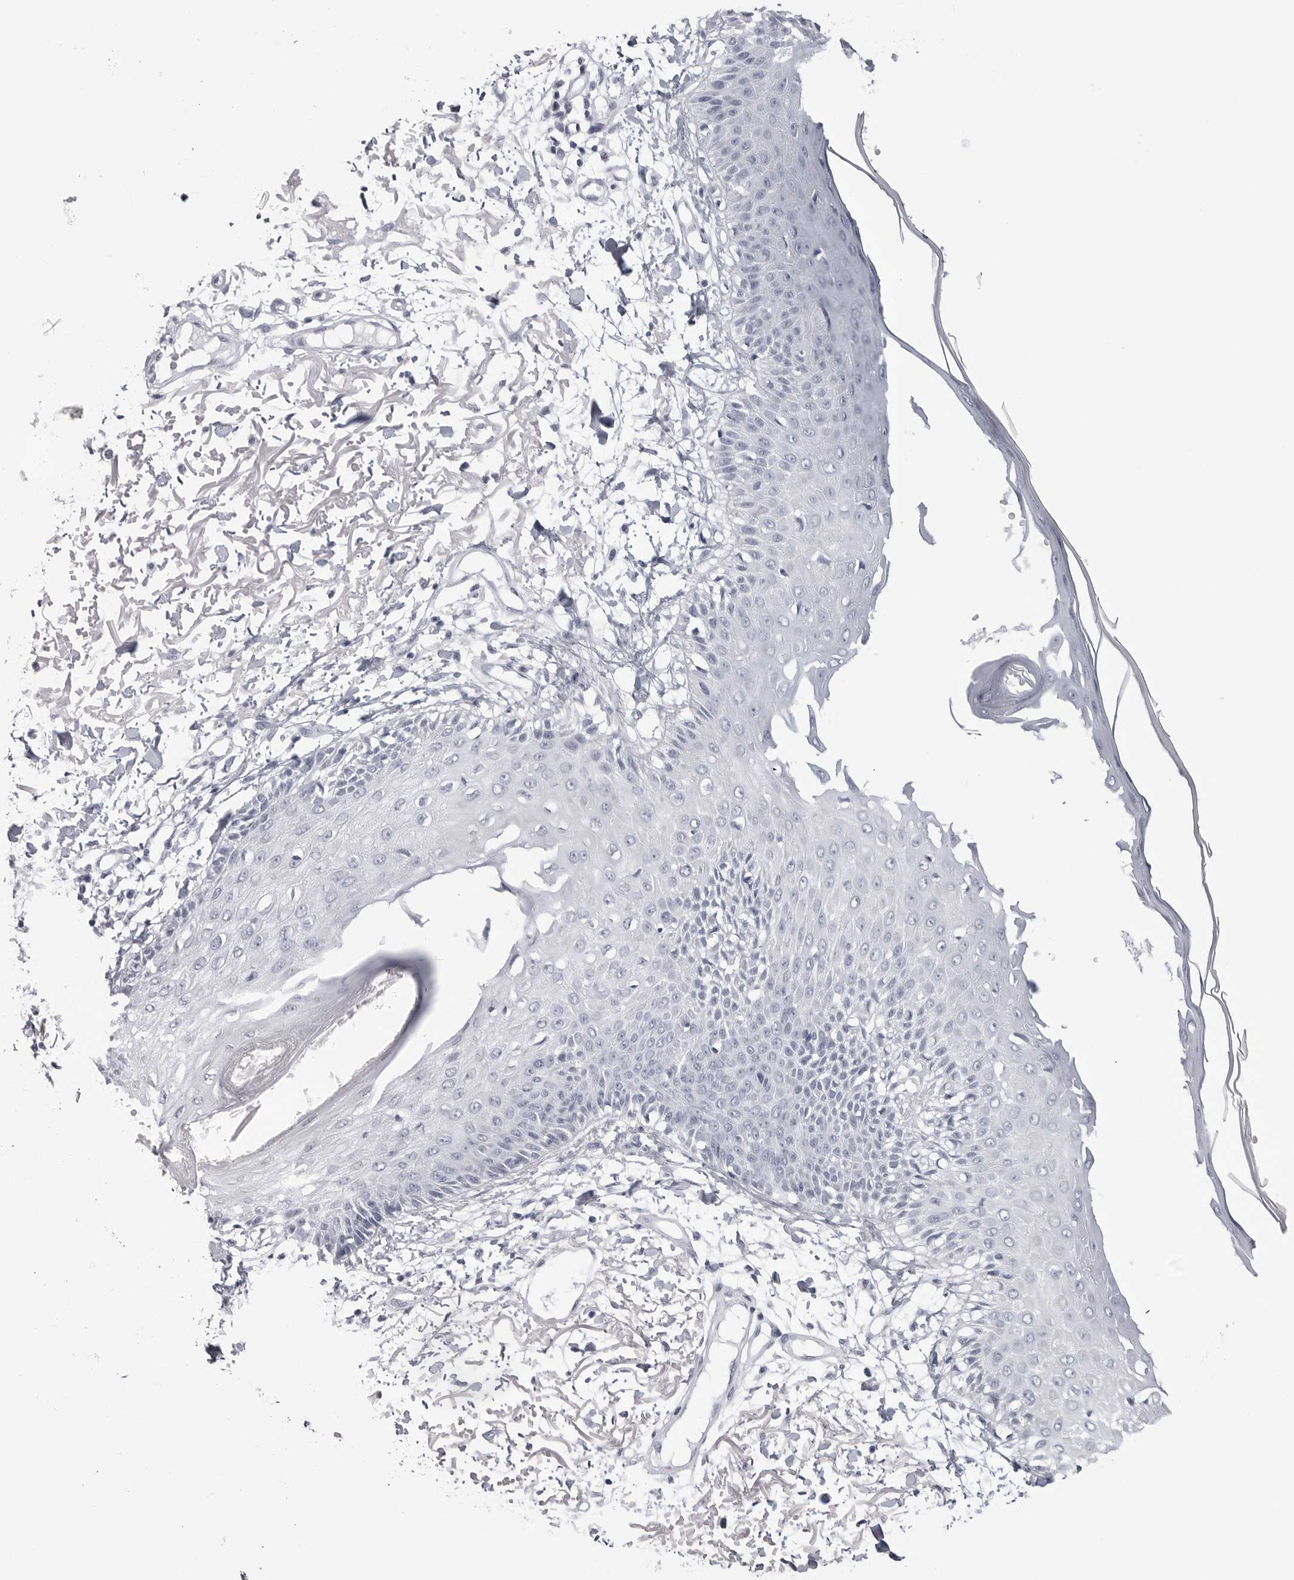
{"staining": {"intensity": "negative", "quantity": "none", "location": "none"}, "tissue": "skin", "cell_type": "Fibroblasts", "image_type": "normal", "snomed": [{"axis": "morphology", "description": "Normal tissue, NOS"}, {"axis": "morphology", "description": "Squamous cell carcinoma, NOS"}, {"axis": "topography", "description": "Skin"}, {"axis": "topography", "description": "Peripheral nerve tissue"}], "caption": "Unremarkable skin was stained to show a protein in brown. There is no significant staining in fibroblasts. (DAB immunohistochemistry visualized using brightfield microscopy, high magnification).", "gene": "PGA3", "patient": {"sex": "male", "age": 83}}